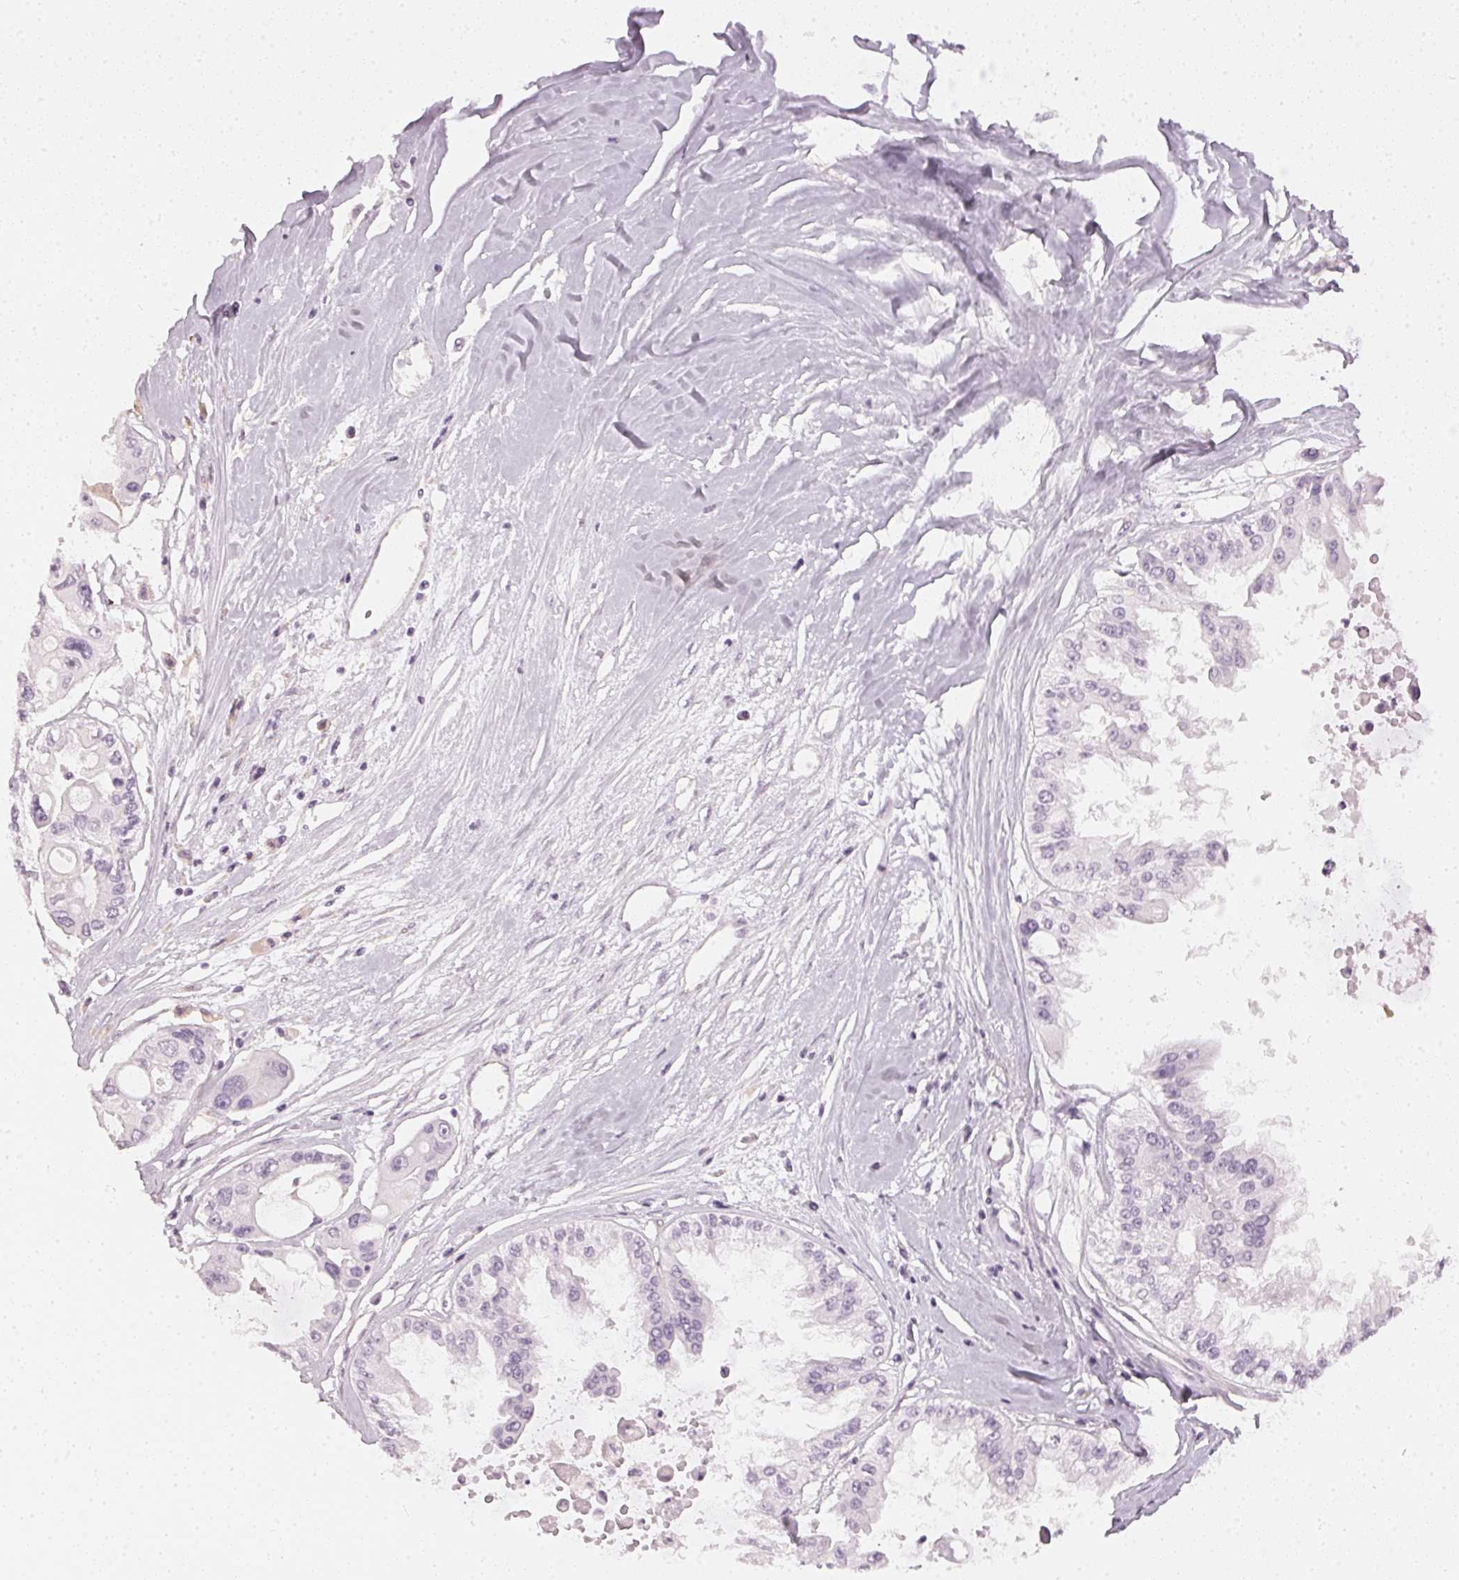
{"staining": {"intensity": "negative", "quantity": "none", "location": "none"}, "tissue": "ovarian cancer", "cell_type": "Tumor cells", "image_type": "cancer", "snomed": [{"axis": "morphology", "description": "Cystadenocarcinoma, serous, NOS"}, {"axis": "topography", "description": "Ovary"}], "caption": "There is no significant positivity in tumor cells of ovarian cancer. The staining was performed using DAB to visualize the protein expression in brown, while the nuclei were stained in blue with hematoxylin (Magnification: 20x).", "gene": "APLP1", "patient": {"sex": "female", "age": 56}}